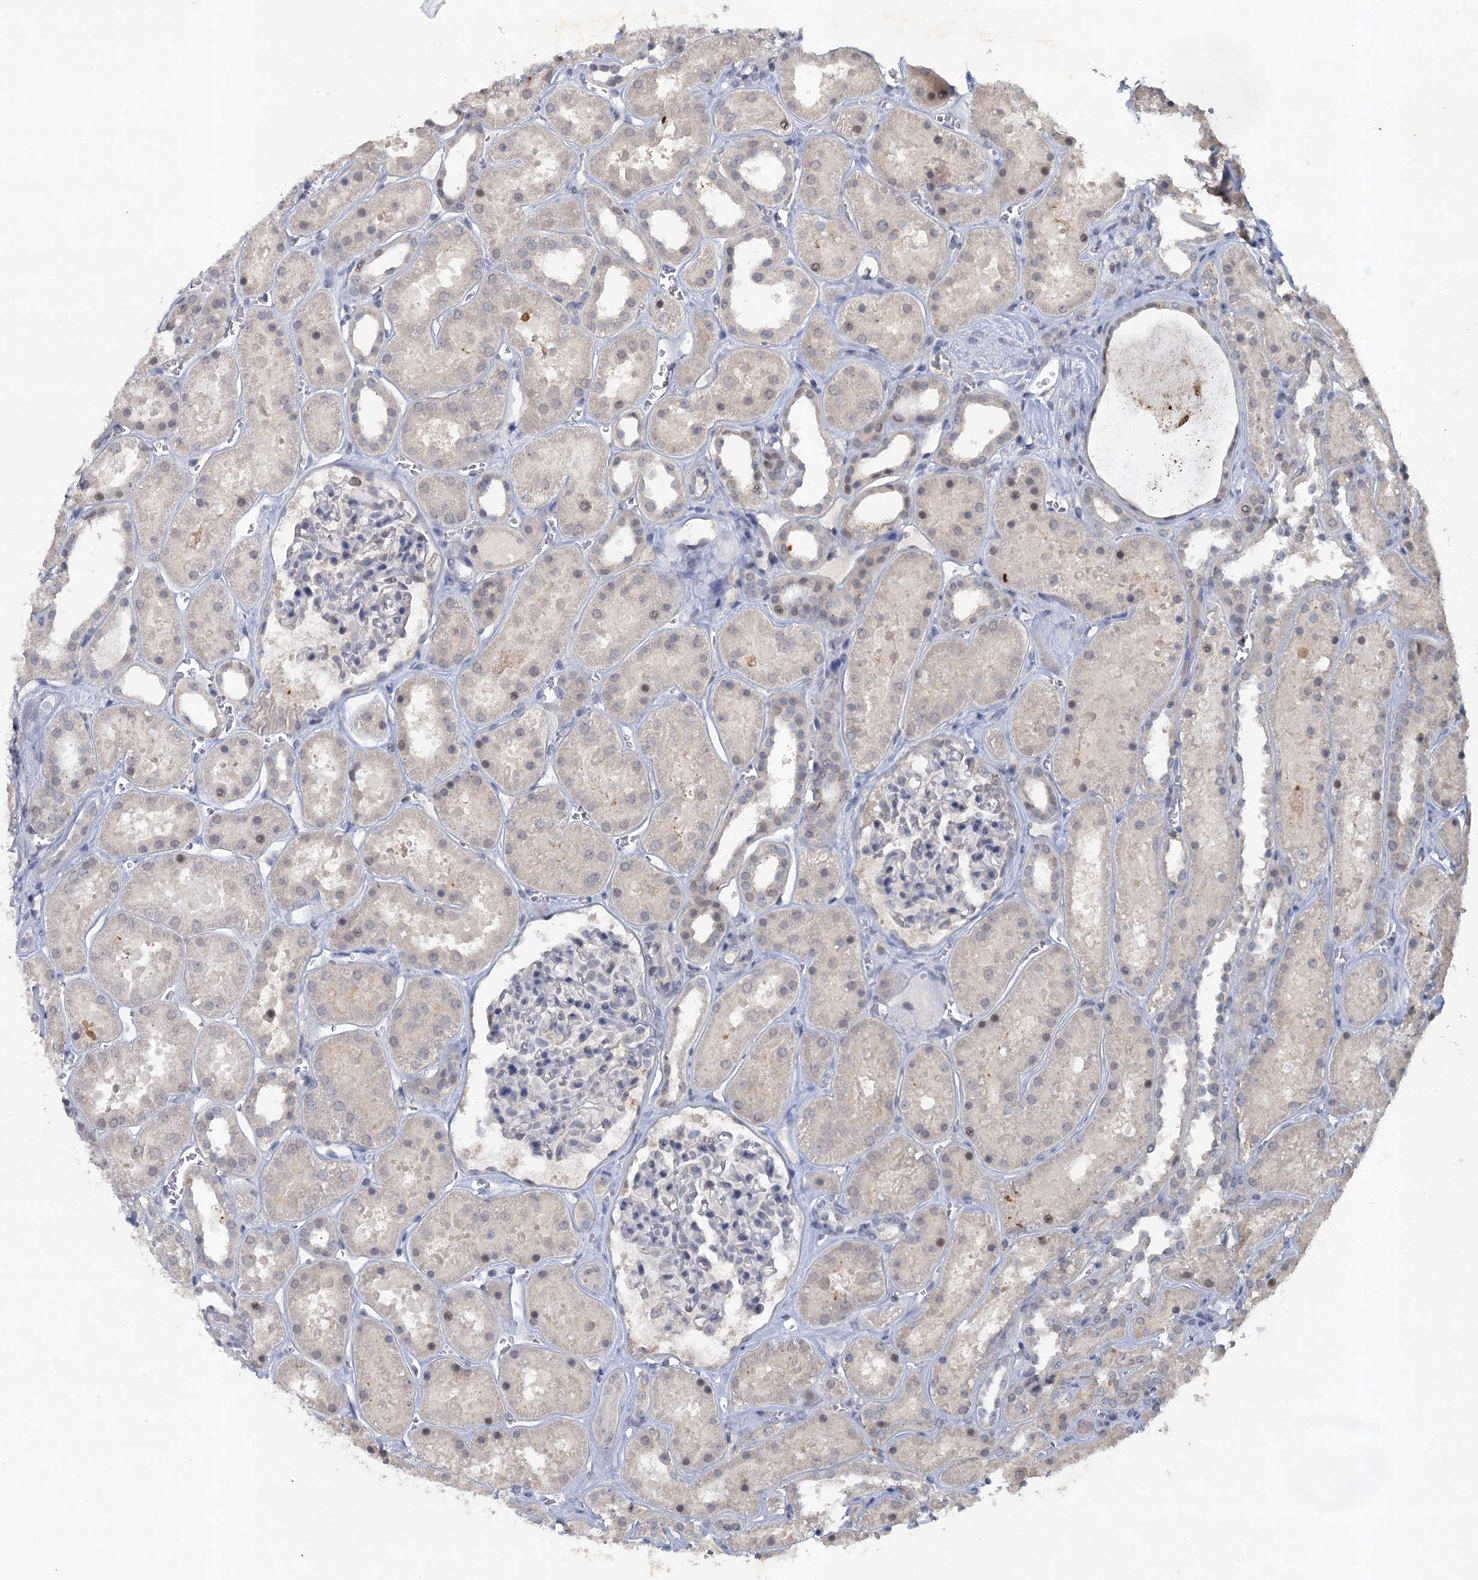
{"staining": {"intensity": "negative", "quantity": "none", "location": "none"}, "tissue": "kidney", "cell_type": "Cells in glomeruli", "image_type": "normal", "snomed": [{"axis": "morphology", "description": "Normal tissue, NOS"}, {"axis": "topography", "description": "Kidney"}], "caption": "The histopathology image displays no significant staining in cells in glomeruli of kidney. The staining was performed using DAB (3,3'-diaminobenzidine) to visualize the protein expression in brown, while the nuclei were stained in blue with hematoxylin (Magnification: 20x).", "gene": "MUCL1", "patient": {"sex": "female", "age": 41}}